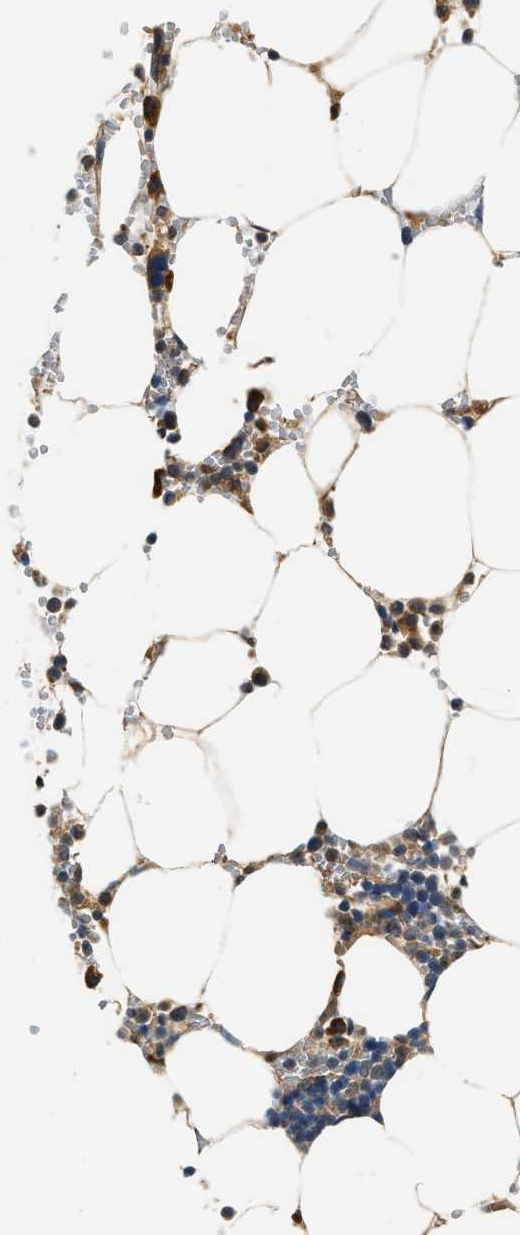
{"staining": {"intensity": "negative", "quantity": "none", "location": "none"}, "tissue": "bone marrow", "cell_type": "Hematopoietic cells", "image_type": "normal", "snomed": [{"axis": "morphology", "description": "Normal tissue, NOS"}, {"axis": "topography", "description": "Bone marrow"}], "caption": "IHC of normal bone marrow reveals no expression in hematopoietic cells. The staining was performed using DAB (3,3'-diaminobenzidine) to visualize the protein expression in brown, while the nuclei were stained in blue with hematoxylin (Magnification: 20x).", "gene": "BCL7C", "patient": {"sex": "male", "age": 70}}